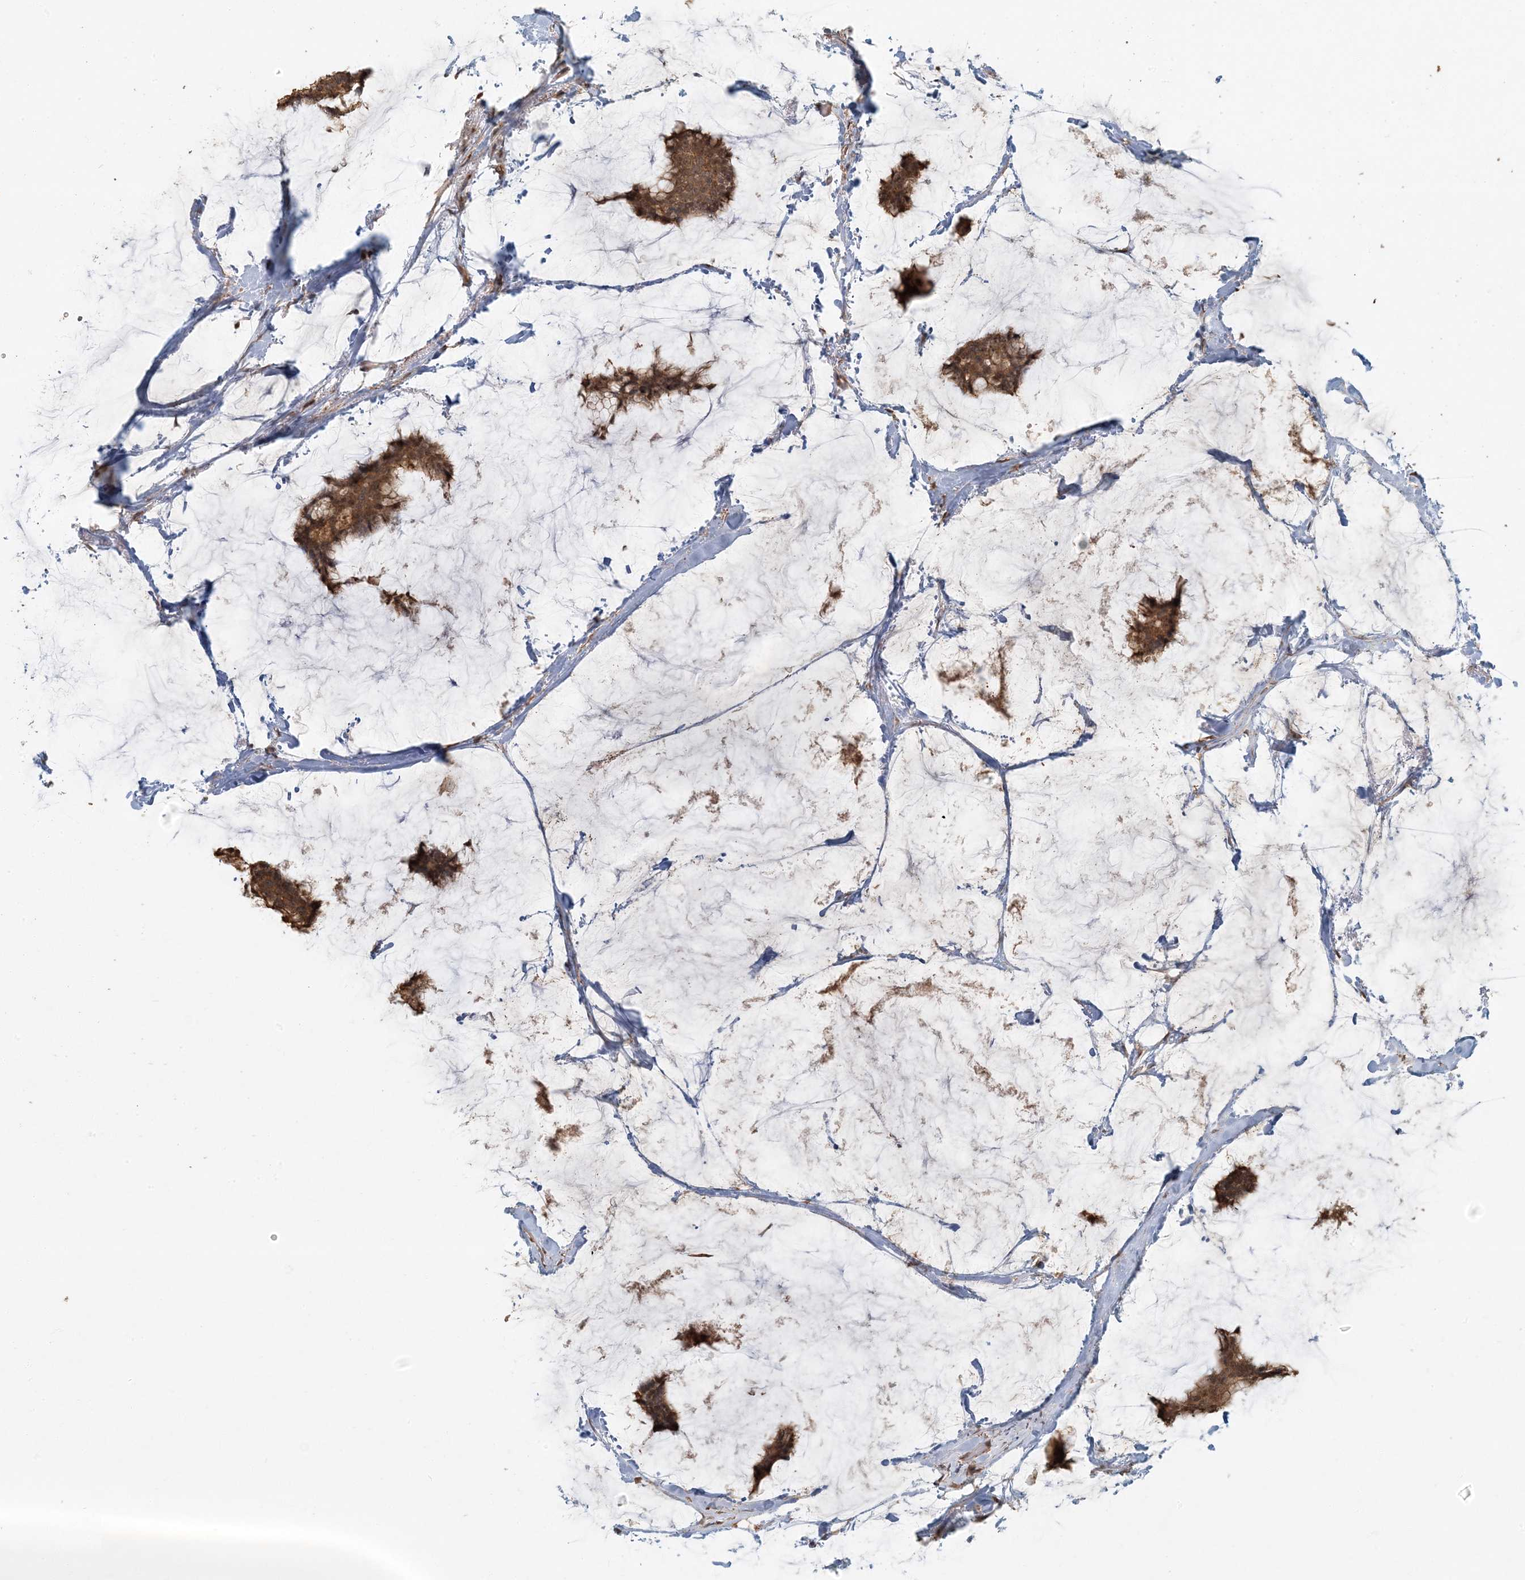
{"staining": {"intensity": "moderate", "quantity": ">75%", "location": "cytoplasmic/membranous"}, "tissue": "breast cancer", "cell_type": "Tumor cells", "image_type": "cancer", "snomed": [{"axis": "morphology", "description": "Duct carcinoma"}, {"axis": "topography", "description": "Breast"}], "caption": "Immunohistochemistry of human breast cancer shows medium levels of moderate cytoplasmic/membranous positivity in about >75% of tumor cells.", "gene": "AK9", "patient": {"sex": "female", "age": 93}}